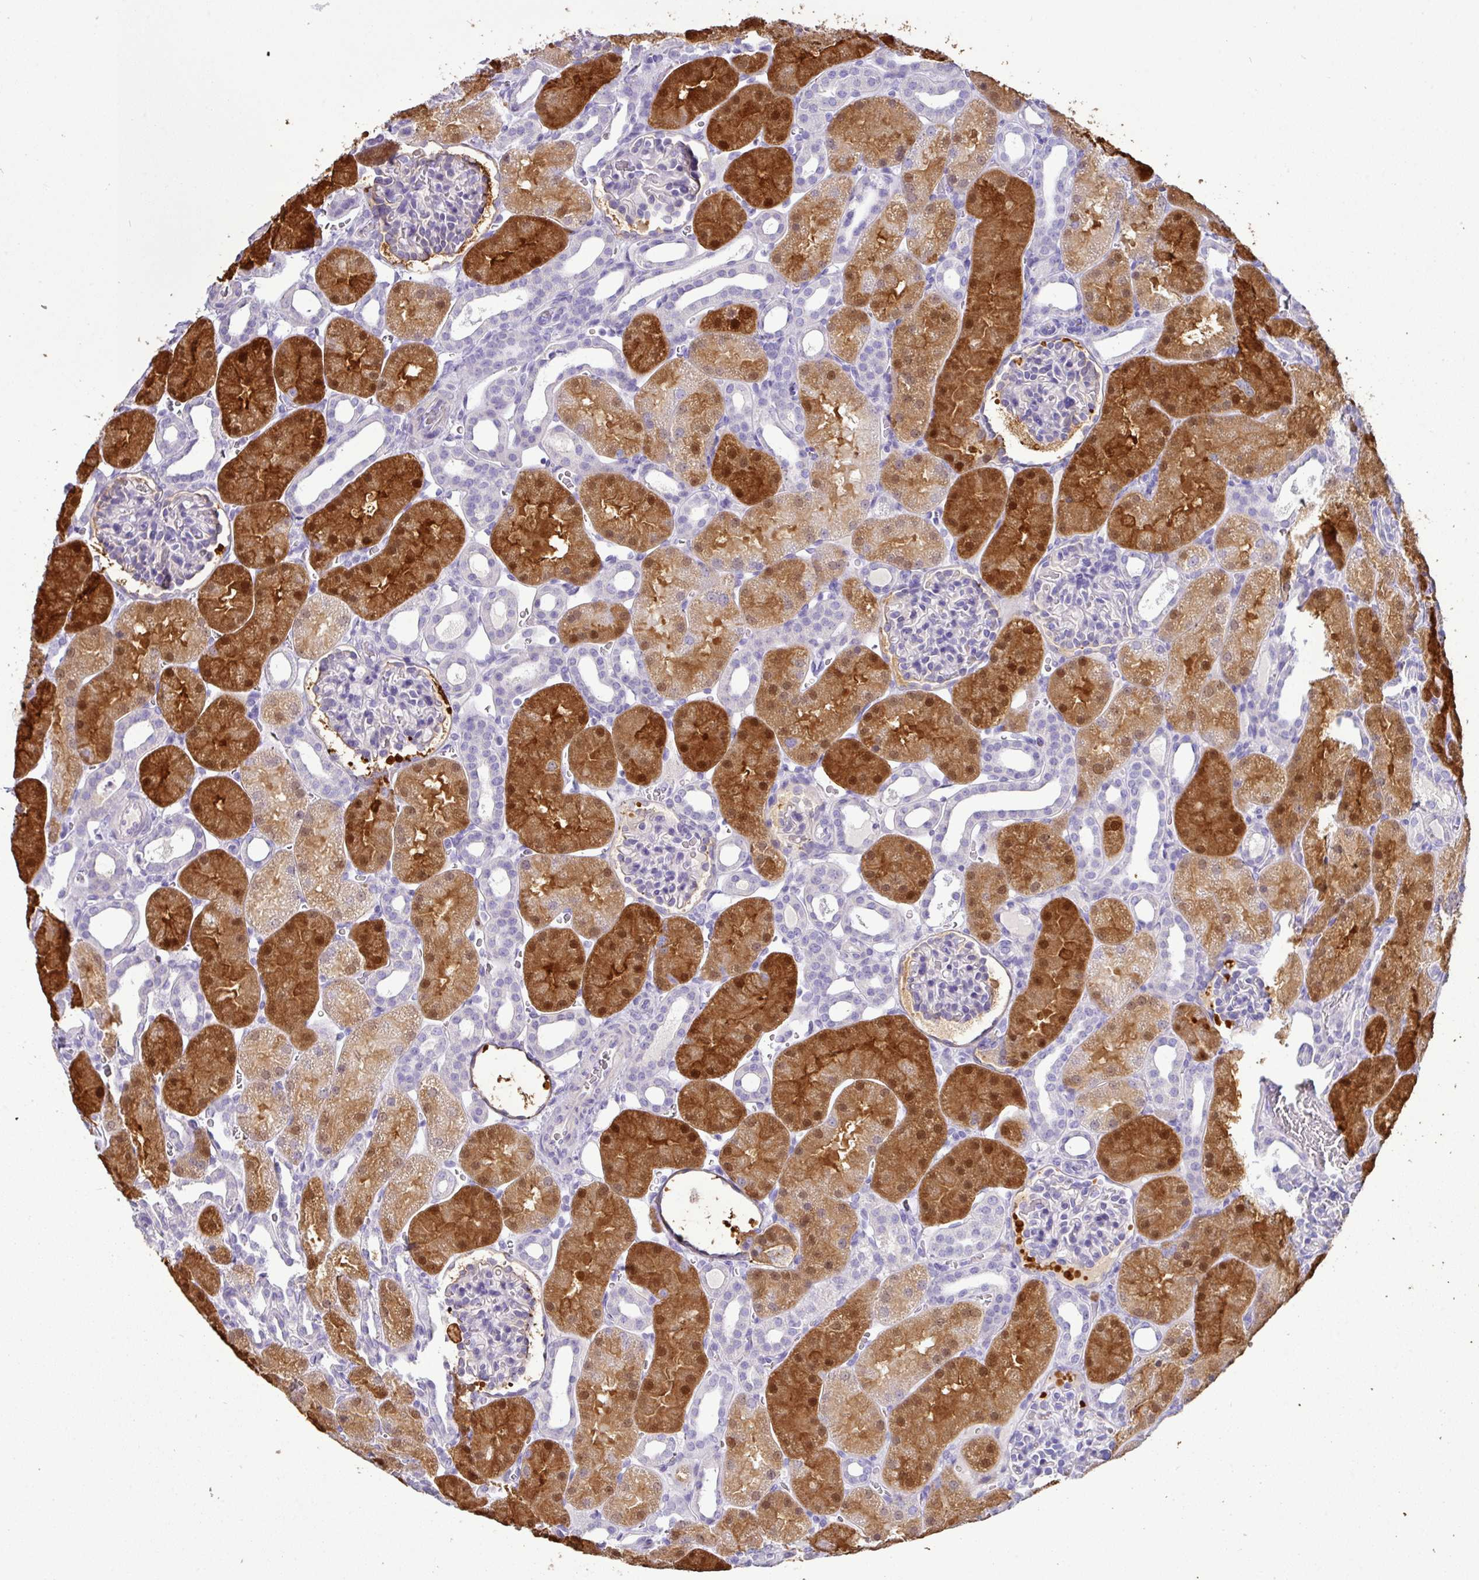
{"staining": {"intensity": "negative", "quantity": "none", "location": "none"}, "tissue": "kidney", "cell_type": "Cells in glomeruli", "image_type": "normal", "snomed": [{"axis": "morphology", "description": "Normal tissue, NOS"}, {"axis": "topography", "description": "Kidney"}], "caption": "IHC photomicrograph of benign kidney: human kidney stained with DAB (3,3'-diaminobenzidine) shows no significant protein positivity in cells in glomeruli. (Stains: DAB (3,3'-diaminobenzidine) immunohistochemistry with hematoxylin counter stain, Microscopy: brightfield microscopy at high magnification).", "gene": "GSTA1", "patient": {"sex": "male", "age": 2}}